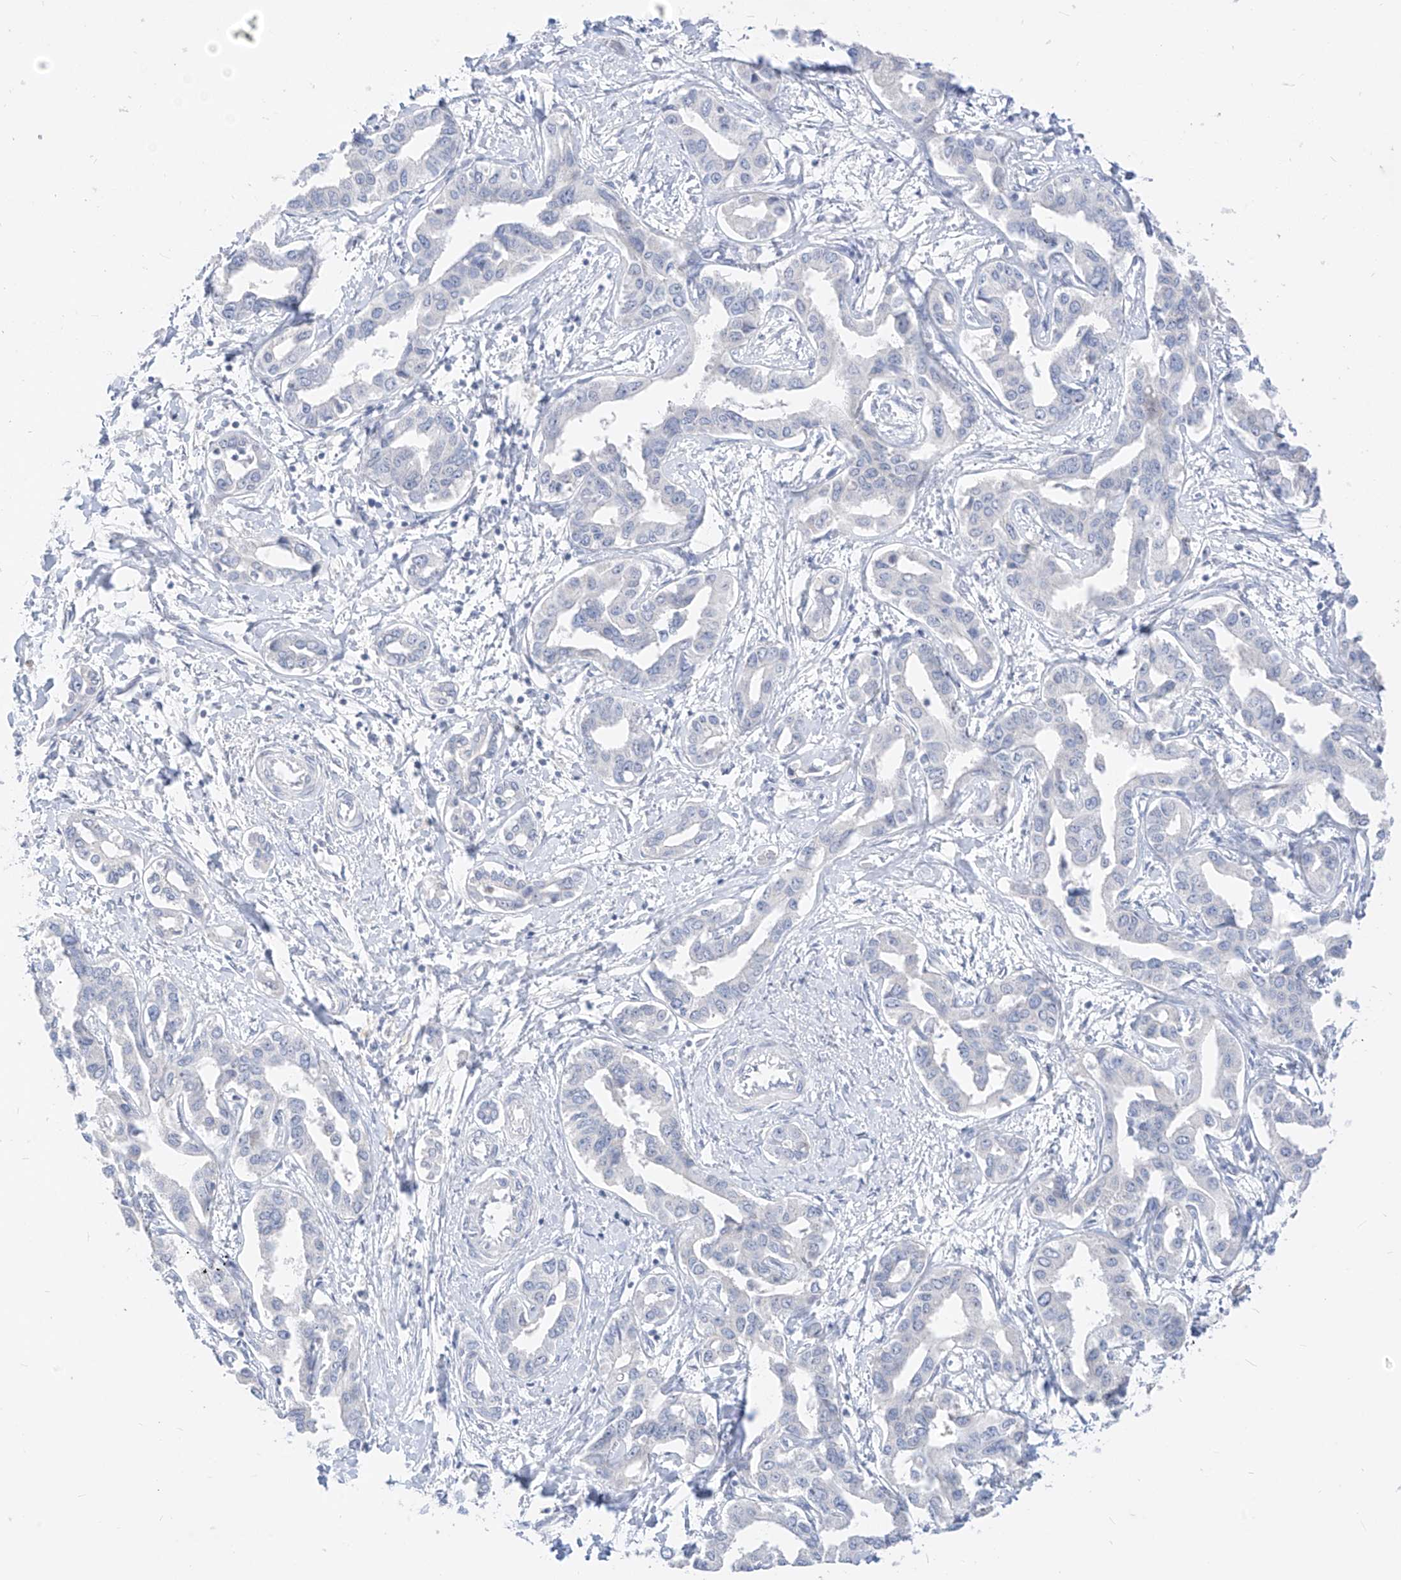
{"staining": {"intensity": "negative", "quantity": "none", "location": "none"}, "tissue": "liver cancer", "cell_type": "Tumor cells", "image_type": "cancer", "snomed": [{"axis": "morphology", "description": "Cholangiocarcinoma"}, {"axis": "topography", "description": "Liver"}], "caption": "High magnification brightfield microscopy of liver cancer stained with DAB (3,3'-diaminobenzidine) (brown) and counterstained with hematoxylin (blue): tumor cells show no significant positivity. (DAB (3,3'-diaminobenzidine) IHC visualized using brightfield microscopy, high magnification).", "gene": "BARX2", "patient": {"sex": "male", "age": 59}}